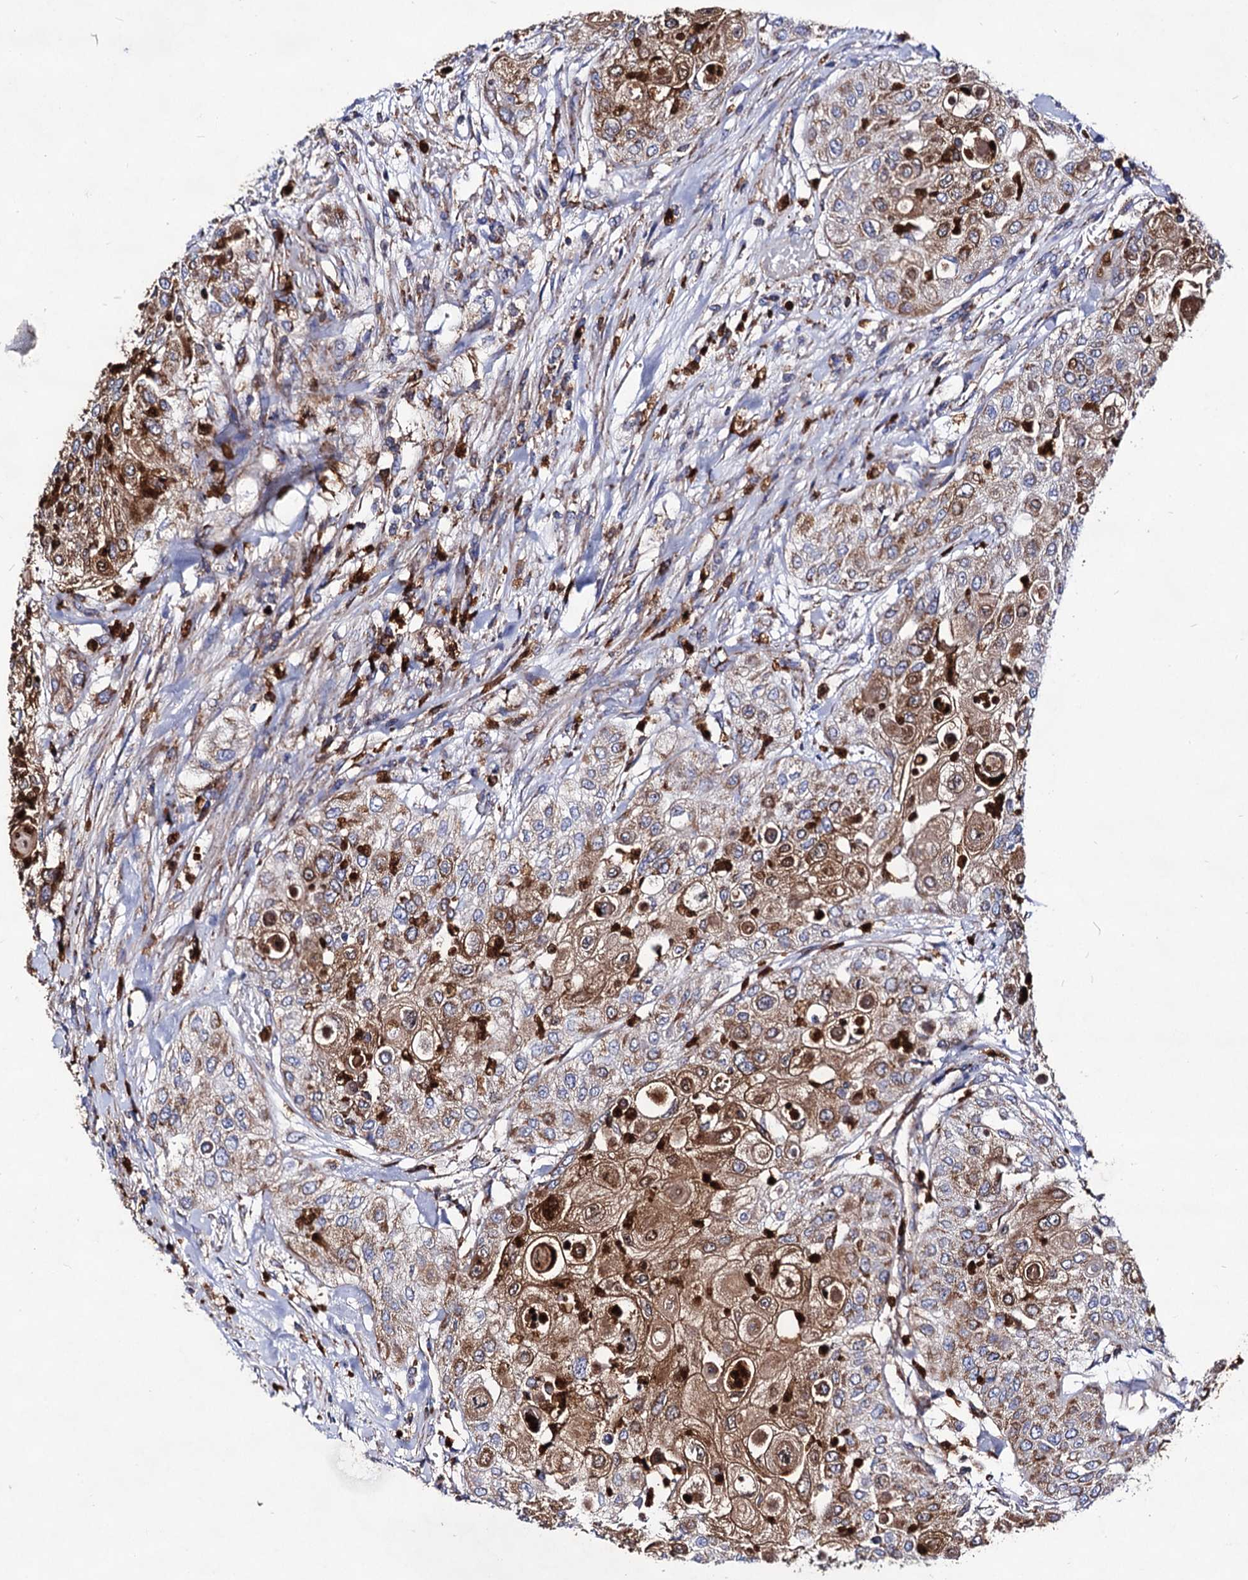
{"staining": {"intensity": "moderate", "quantity": ">75%", "location": "cytoplasmic/membranous"}, "tissue": "urothelial cancer", "cell_type": "Tumor cells", "image_type": "cancer", "snomed": [{"axis": "morphology", "description": "Urothelial carcinoma, High grade"}, {"axis": "topography", "description": "Urinary bladder"}], "caption": "Protein expression by IHC displays moderate cytoplasmic/membranous positivity in approximately >75% of tumor cells in urothelial cancer. (Stains: DAB in brown, nuclei in blue, Microscopy: brightfield microscopy at high magnification).", "gene": "ACAD9", "patient": {"sex": "female", "age": 79}}